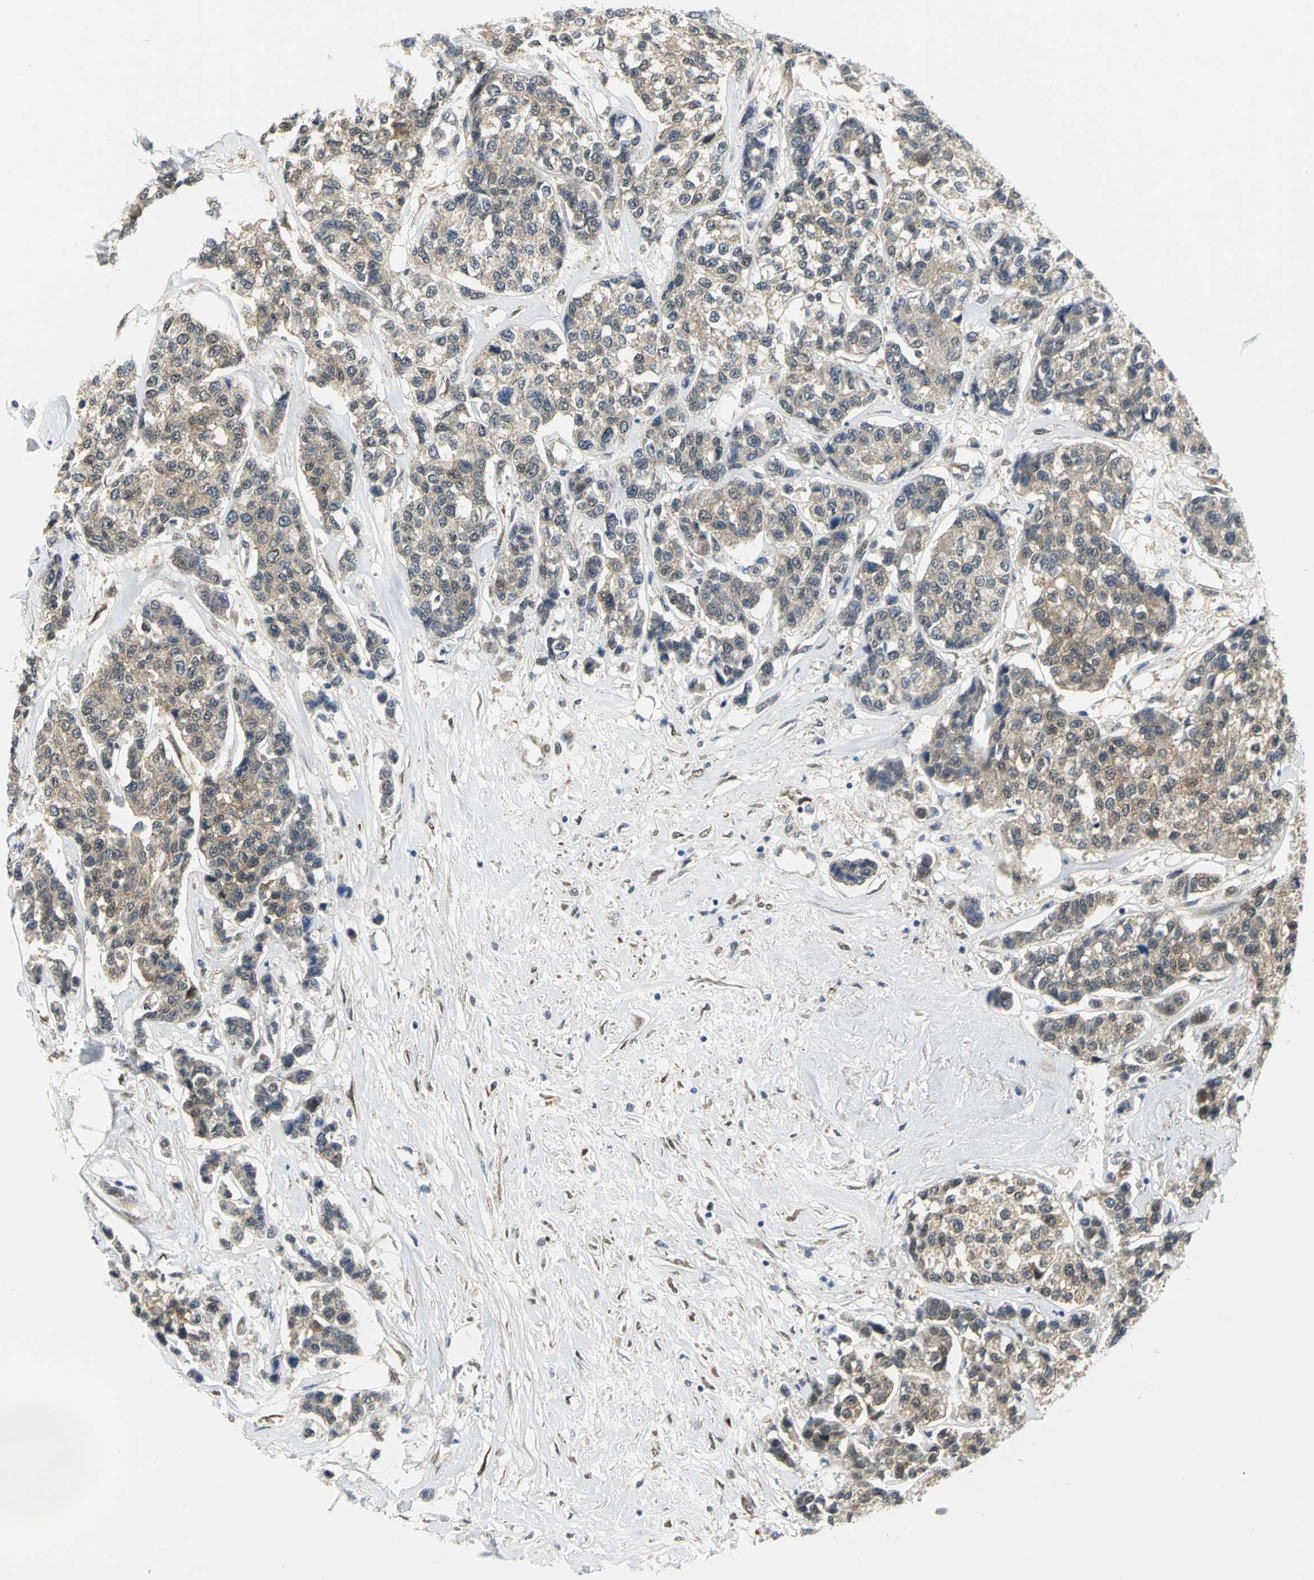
{"staining": {"intensity": "weak", "quantity": ">75%", "location": "cytoplasmic/membranous"}, "tissue": "breast cancer", "cell_type": "Tumor cells", "image_type": "cancer", "snomed": [{"axis": "morphology", "description": "Duct carcinoma"}, {"axis": "topography", "description": "Breast"}], "caption": "Immunohistochemistry (IHC) of human intraductal carcinoma (breast) shows low levels of weak cytoplasmic/membranous staining in about >75% of tumor cells.", "gene": "PGM3", "patient": {"sex": "female", "age": 51}}